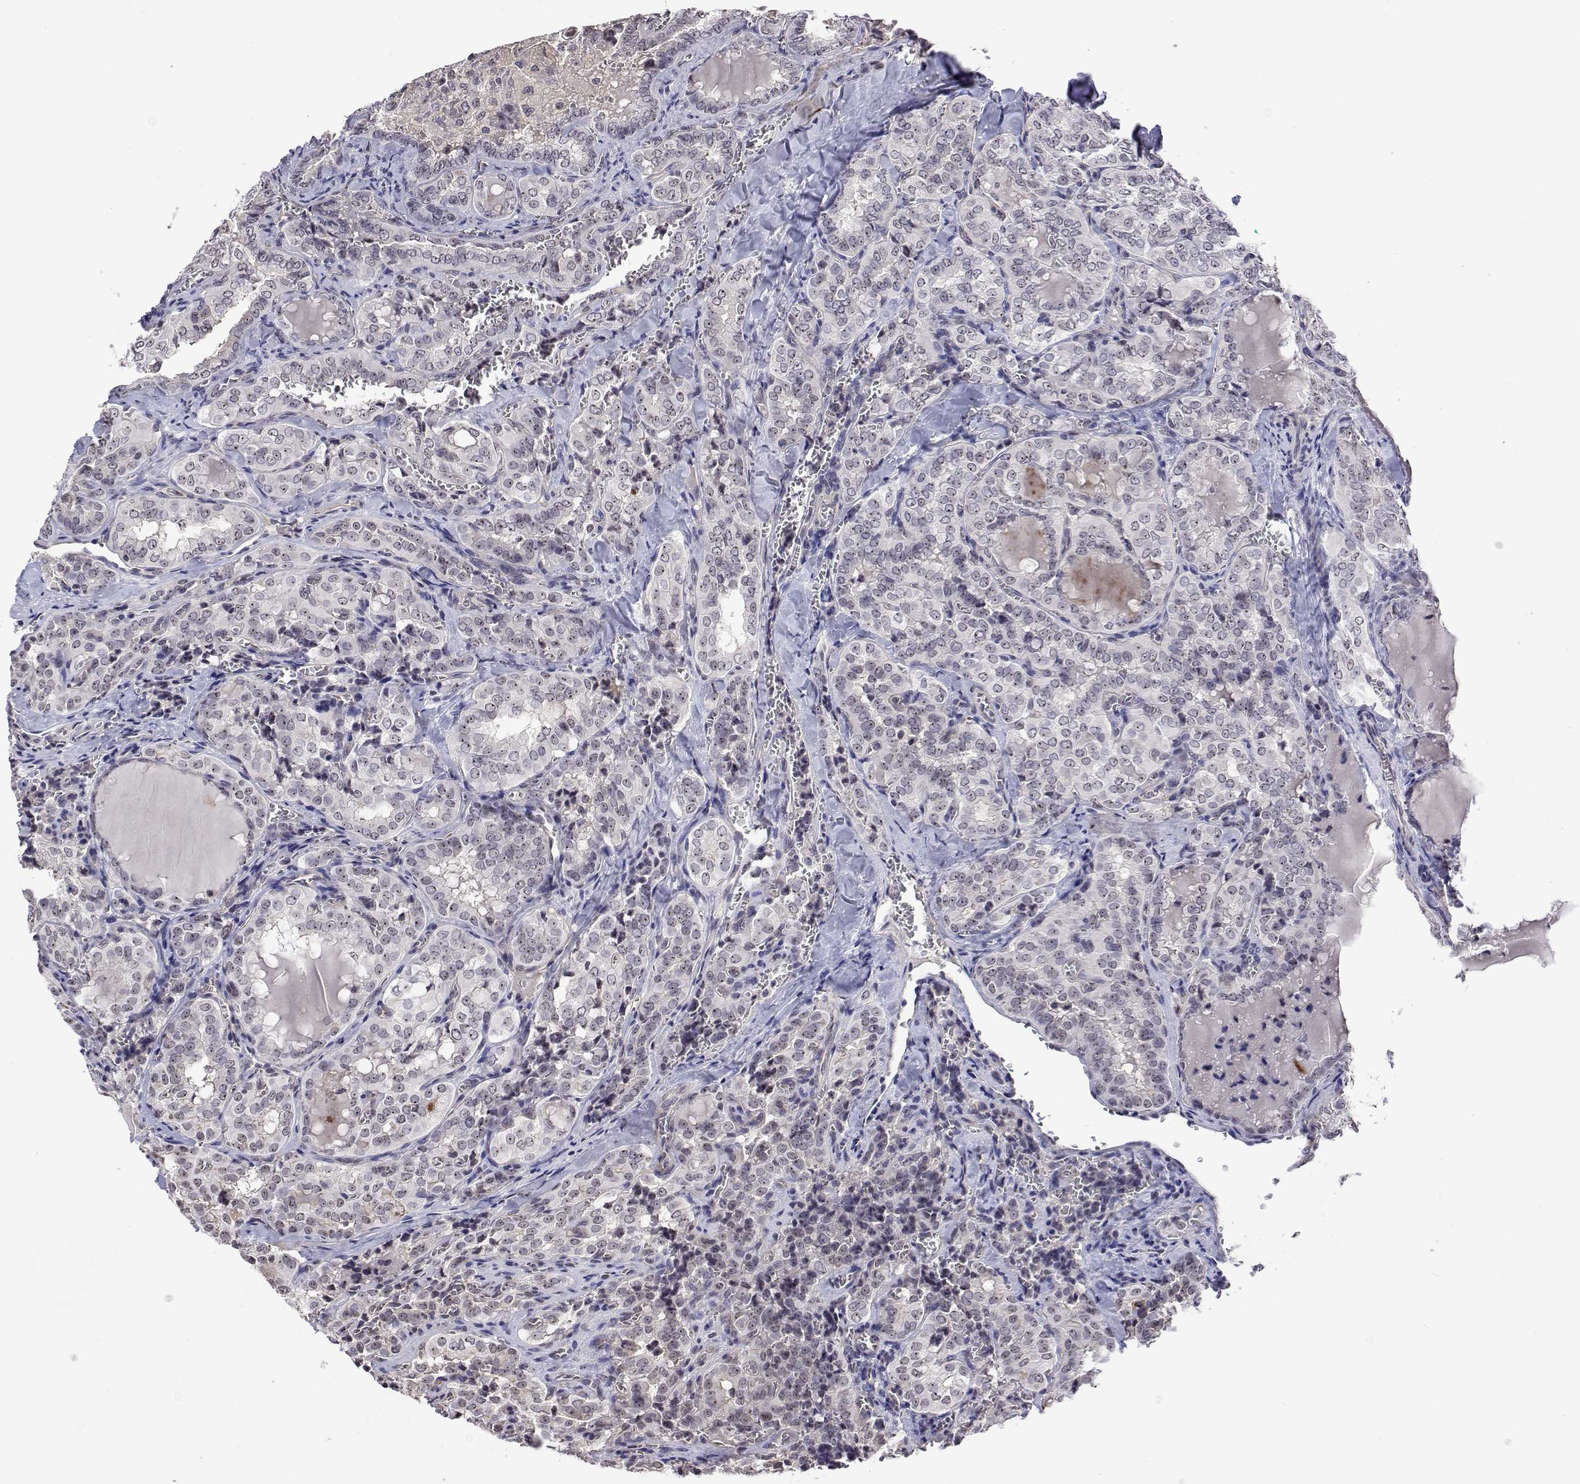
{"staining": {"intensity": "weak", "quantity": "<25%", "location": "nuclear"}, "tissue": "thyroid cancer", "cell_type": "Tumor cells", "image_type": "cancer", "snomed": [{"axis": "morphology", "description": "Papillary adenocarcinoma, NOS"}, {"axis": "topography", "description": "Thyroid gland"}], "caption": "This is an IHC micrograph of thyroid papillary adenocarcinoma. There is no staining in tumor cells.", "gene": "NHP2", "patient": {"sex": "female", "age": 41}}